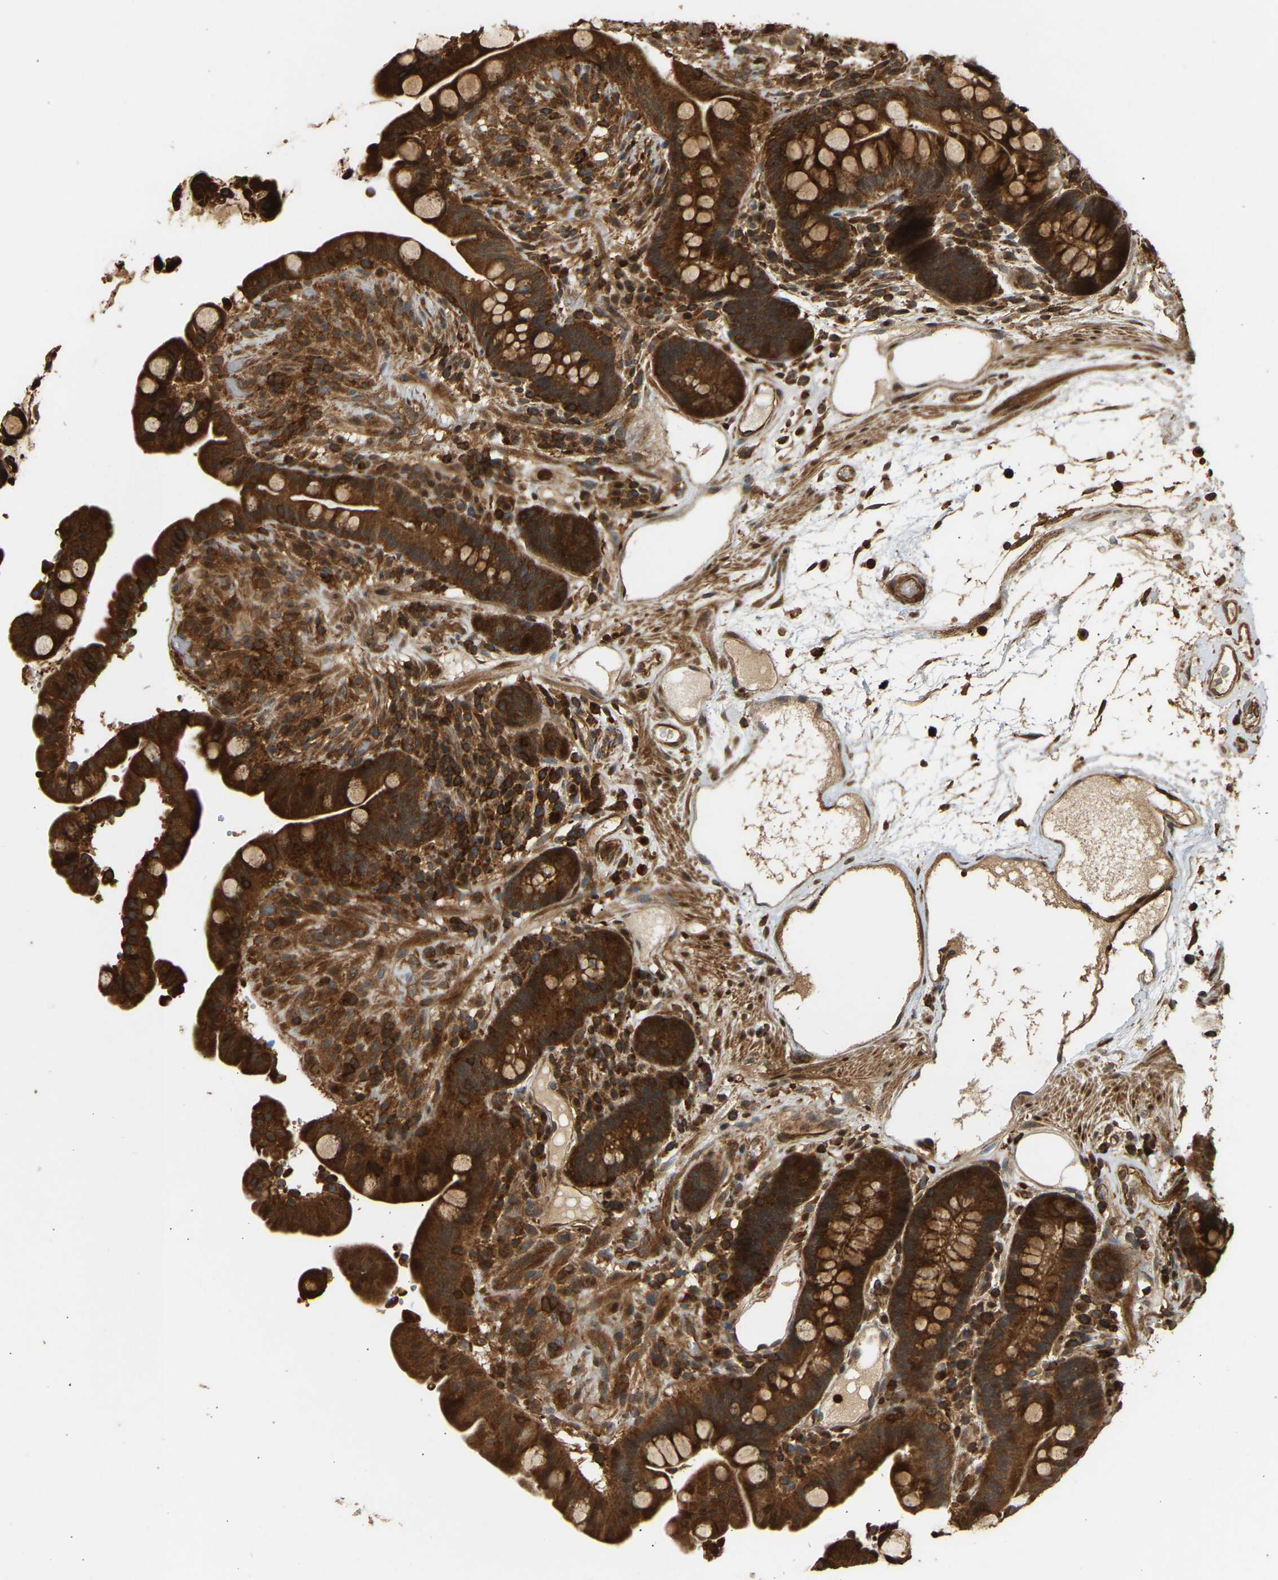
{"staining": {"intensity": "moderate", "quantity": ">75%", "location": "cytoplasmic/membranous"}, "tissue": "colon", "cell_type": "Endothelial cells", "image_type": "normal", "snomed": [{"axis": "morphology", "description": "Normal tissue, NOS"}, {"axis": "topography", "description": "Colon"}], "caption": "IHC of benign human colon displays medium levels of moderate cytoplasmic/membranous expression in about >75% of endothelial cells.", "gene": "ENSG00000282218", "patient": {"sex": "male", "age": 73}}